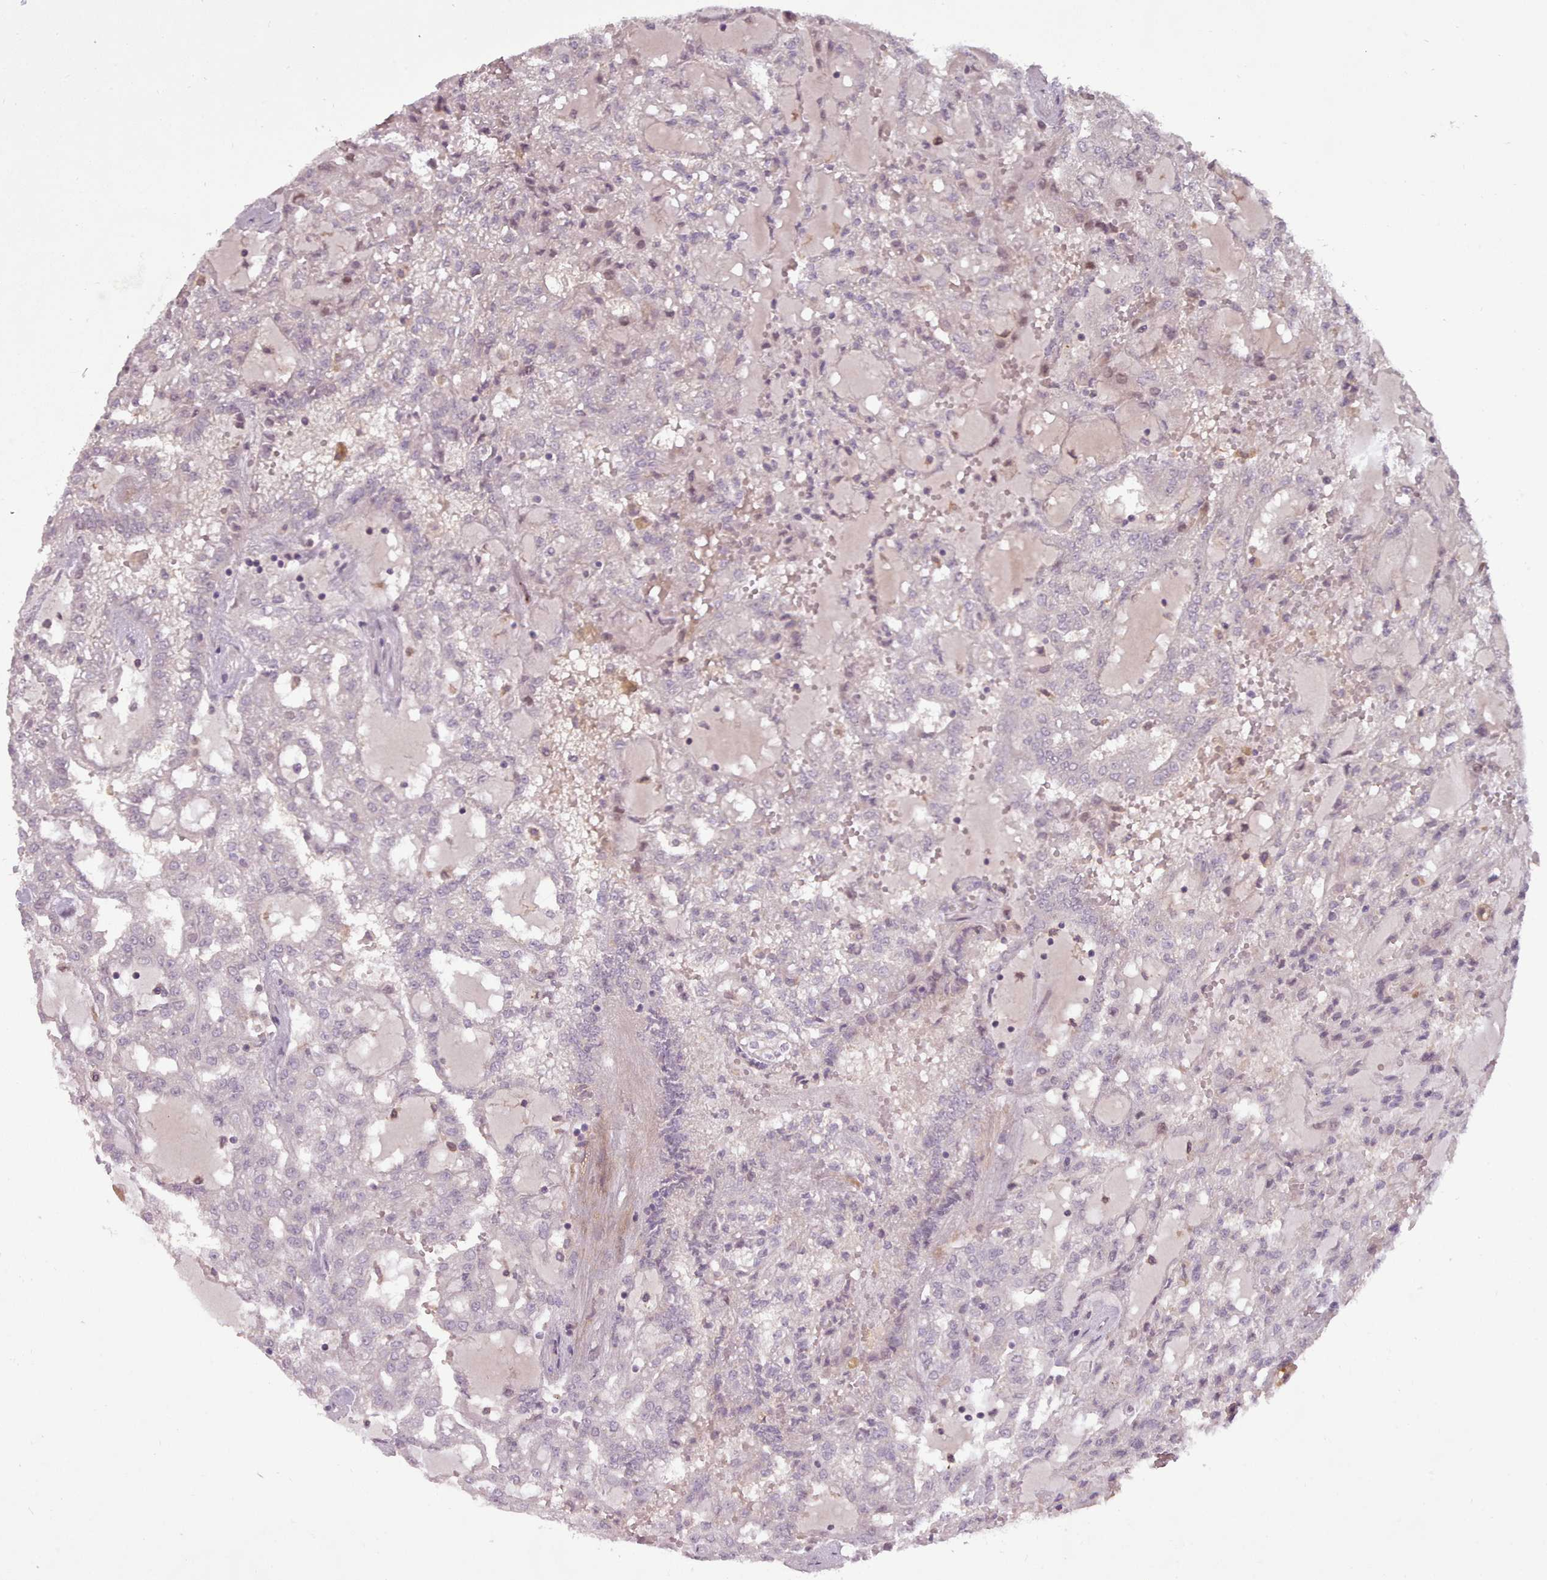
{"staining": {"intensity": "negative", "quantity": "none", "location": "none"}, "tissue": "renal cancer", "cell_type": "Tumor cells", "image_type": "cancer", "snomed": [{"axis": "morphology", "description": "Adenocarcinoma, NOS"}, {"axis": "topography", "description": "Kidney"}], "caption": "Human renal cancer (adenocarcinoma) stained for a protein using immunohistochemistry exhibits no expression in tumor cells.", "gene": "LEFTY2", "patient": {"sex": "male", "age": 63}}